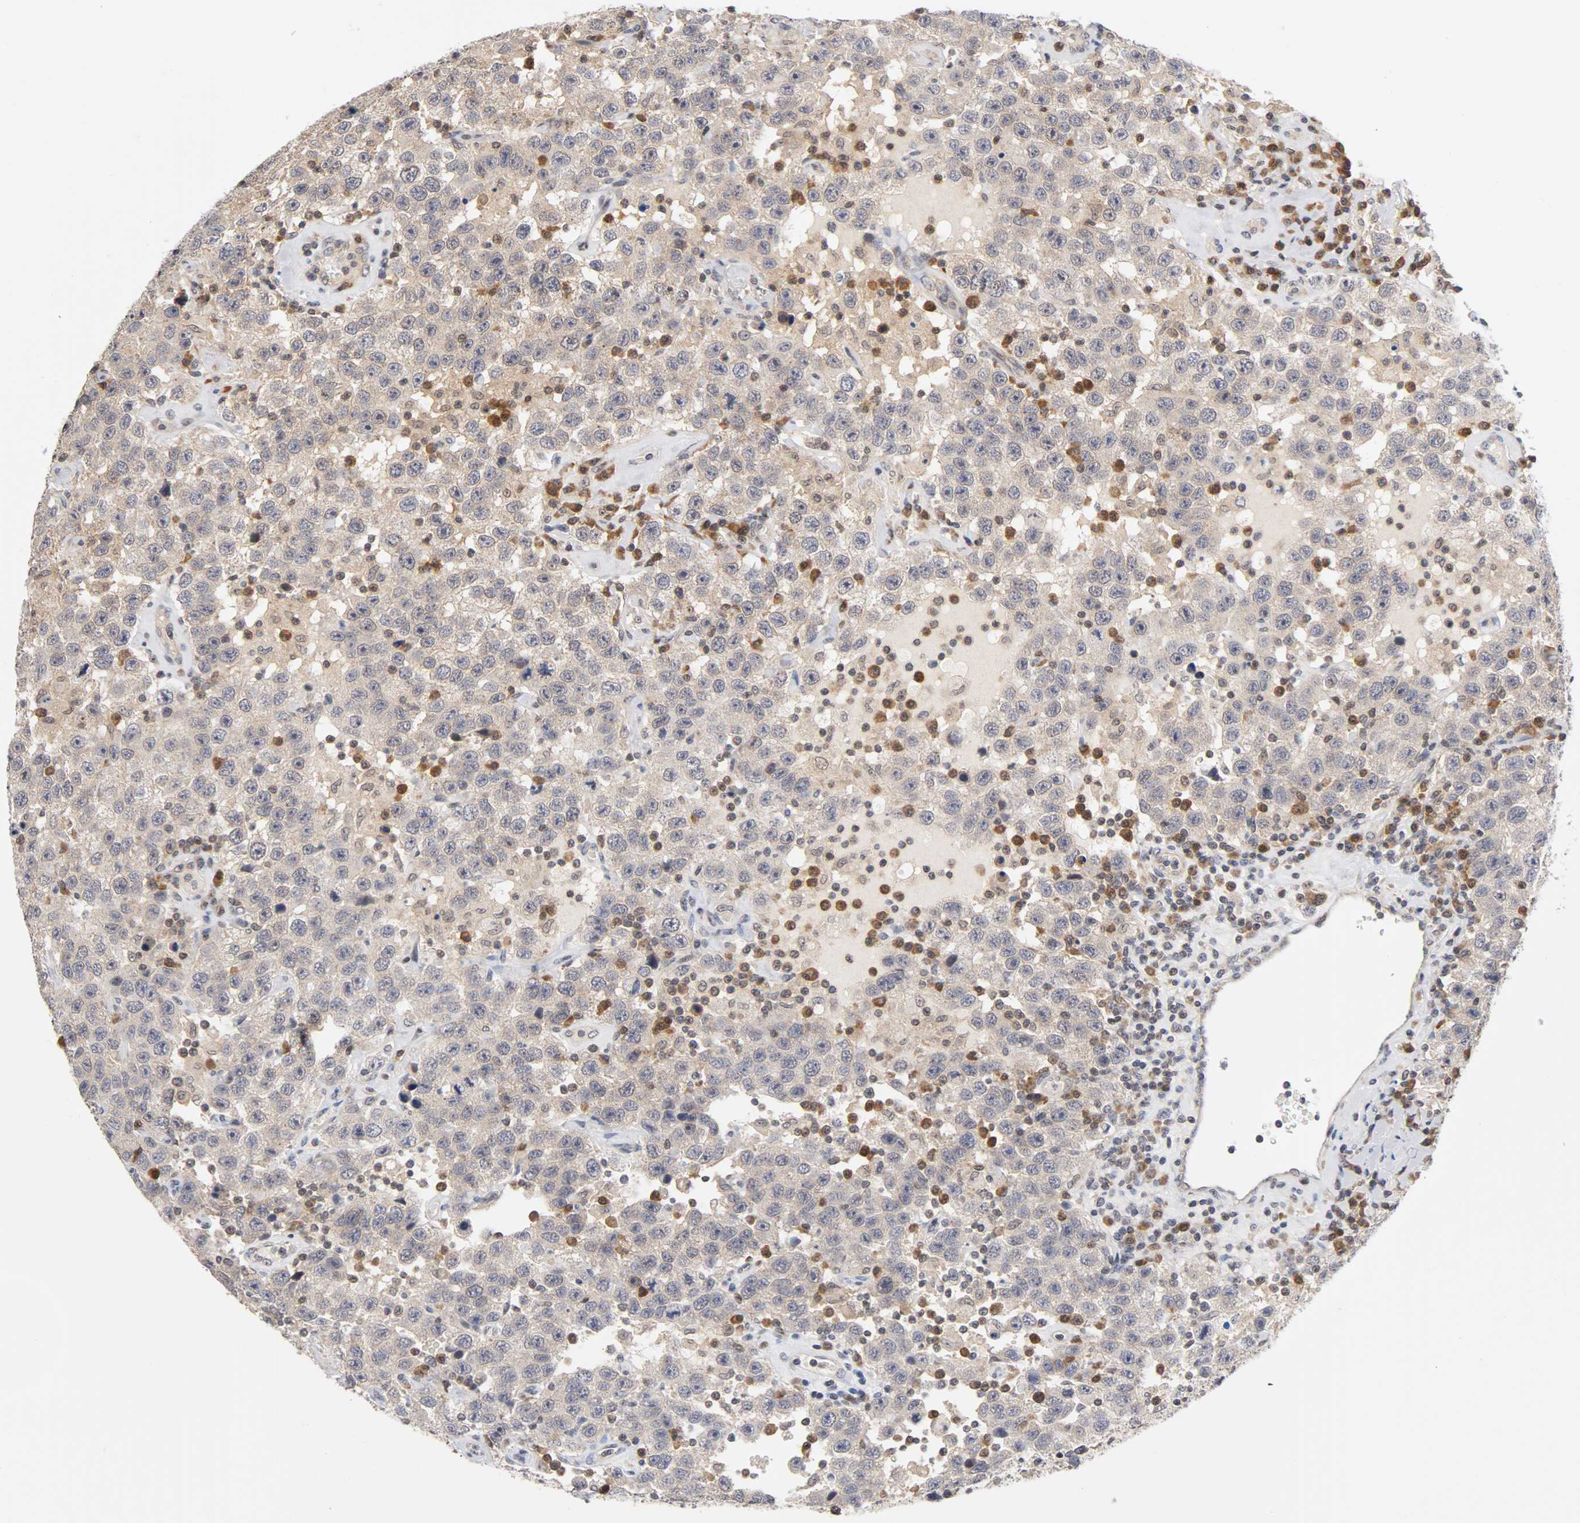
{"staining": {"intensity": "weak", "quantity": "25%-75%", "location": "cytoplasmic/membranous,nuclear"}, "tissue": "testis cancer", "cell_type": "Tumor cells", "image_type": "cancer", "snomed": [{"axis": "morphology", "description": "Seminoma, NOS"}, {"axis": "topography", "description": "Testis"}], "caption": "IHC photomicrograph of neoplastic tissue: human testis seminoma stained using IHC demonstrates low levels of weak protein expression localized specifically in the cytoplasmic/membranous and nuclear of tumor cells, appearing as a cytoplasmic/membranous and nuclear brown color.", "gene": "UBE2M", "patient": {"sex": "male", "age": 41}}